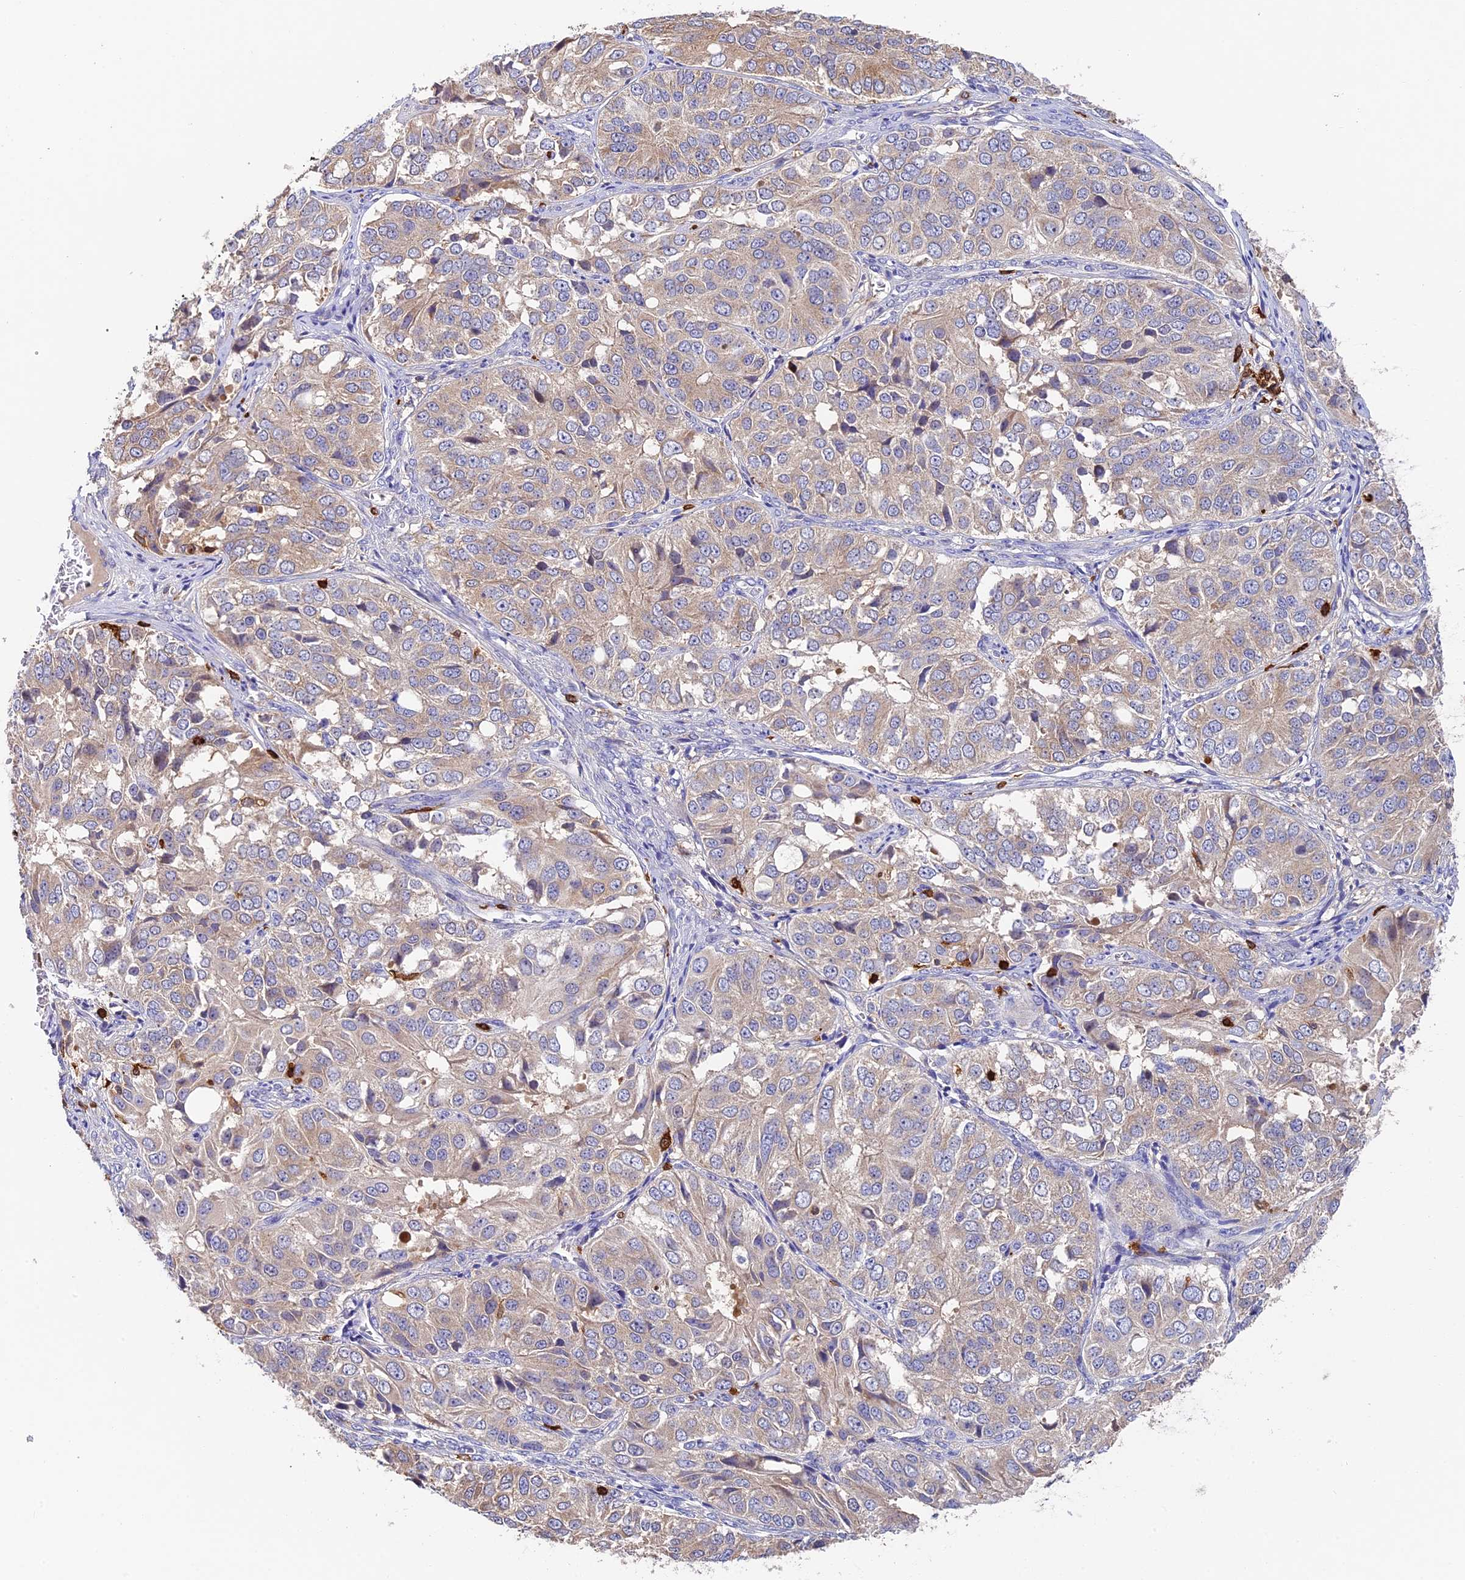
{"staining": {"intensity": "weak", "quantity": ">75%", "location": "cytoplasmic/membranous"}, "tissue": "ovarian cancer", "cell_type": "Tumor cells", "image_type": "cancer", "snomed": [{"axis": "morphology", "description": "Carcinoma, endometroid"}, {"axis": "topography", "description": "Ovary"}], "caption": "Protein expression analysis of human ovarian cancer reveals weak cytoplasmic/membranous positivity in about >75% of tumor cells. (DAB IHC with brightfield microscopy, high magnification).", "gene": "ADAT1", "patient": {"sex": "female", "age": 51}}